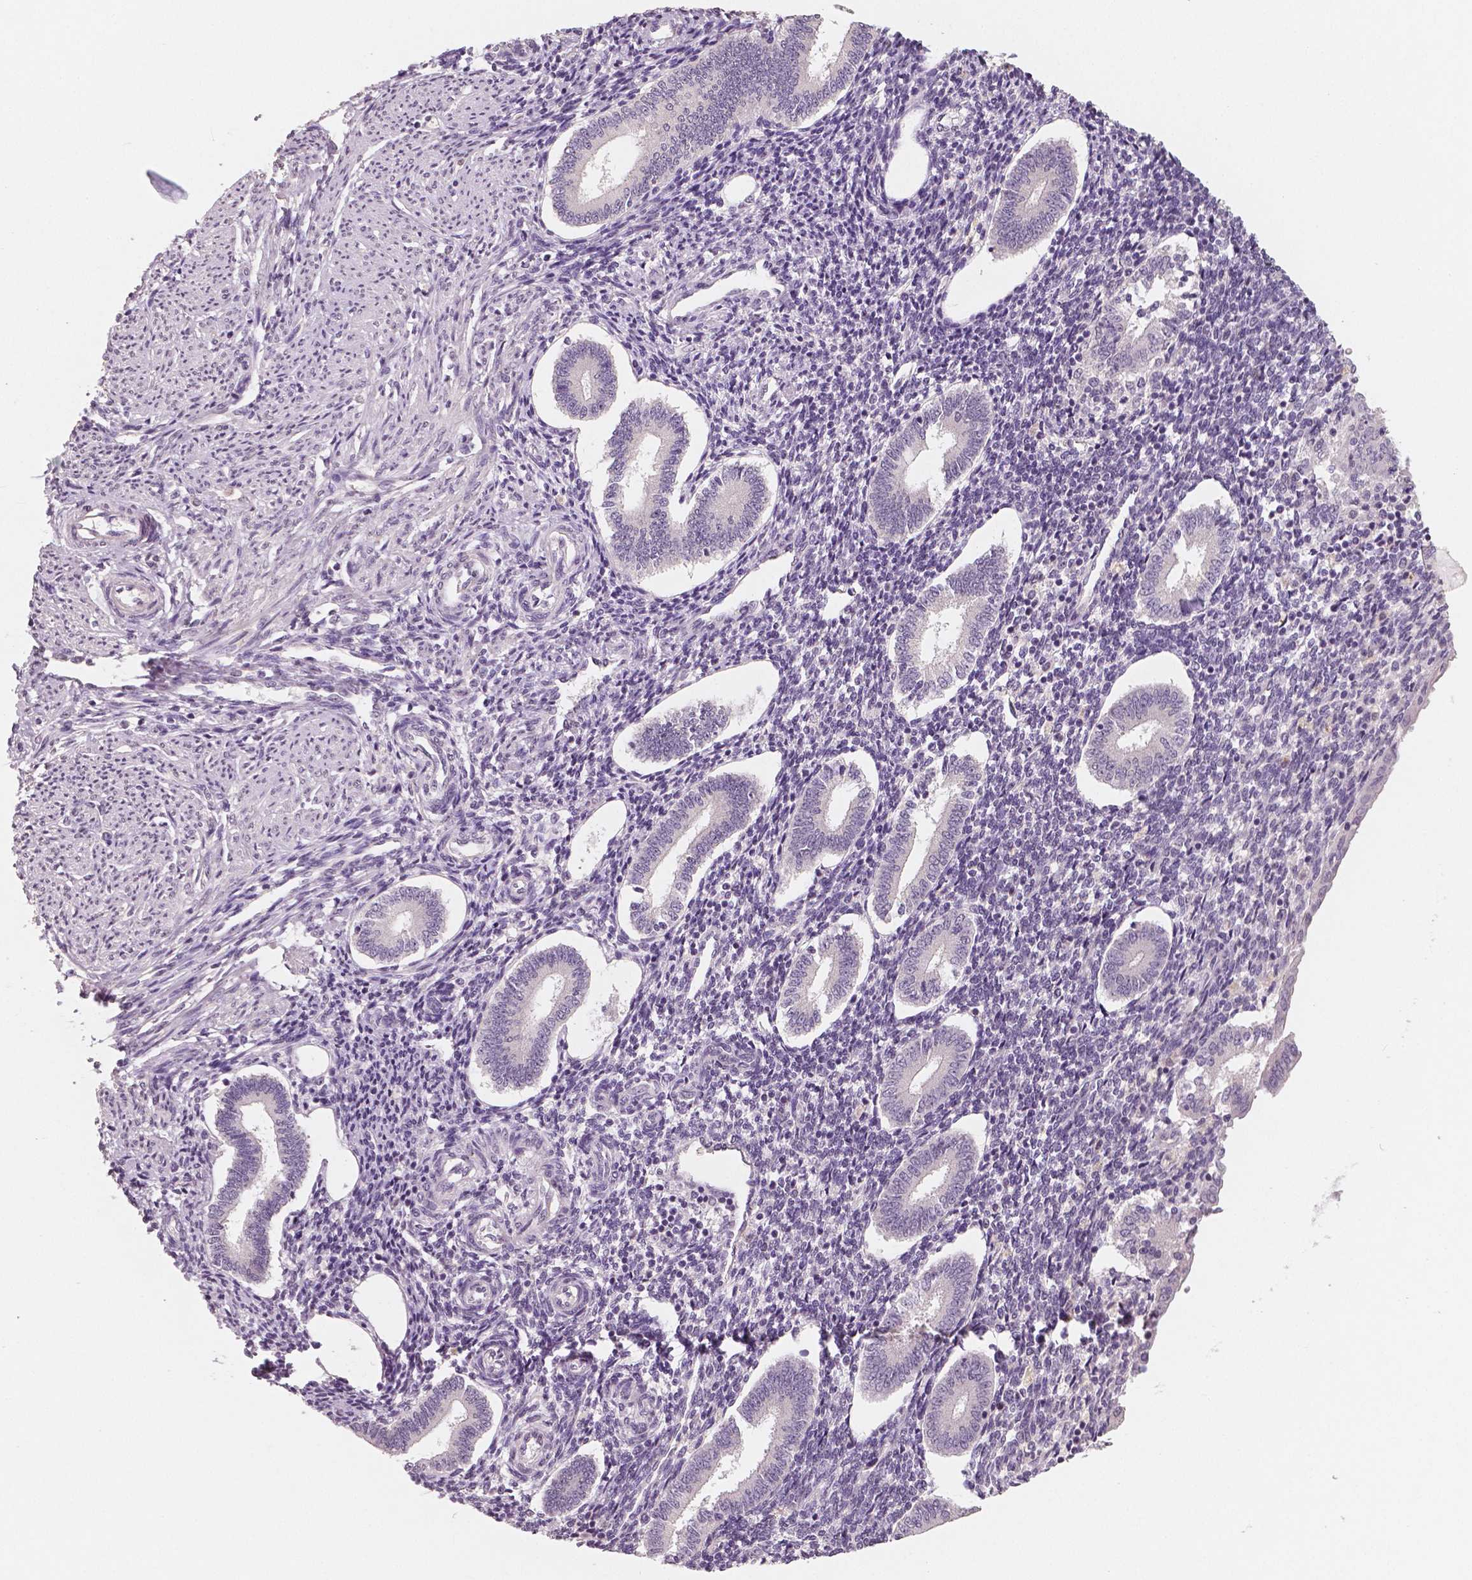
{"staining": {"intensity": "negative", "quantity": "none", "location": "none"}, "tissue": "endometrium", "cell_type": "Cells in endometrial stroma", "image_type": "normal", "snomed": [{"axis": "morphology", "description": "Normal tissue, NOS"}, {"axis": "topography", "description": "Endometrium"}], "caption": "IHC photomicrograph of normal endometrium: human endometrium stained with DAB (3,3'-diaminobenzidine) shows no significant protein expression in cells in endometrial stroma. The staining was performed using DAB (3,3'-diaminobenzidine) to visualize the protein expression in brown, while the nuclei were stained in blue with hematoxylin (Magnification: 20x).", "gene": "RNASE7", "patient": {"sex": "female", "age": 40}}